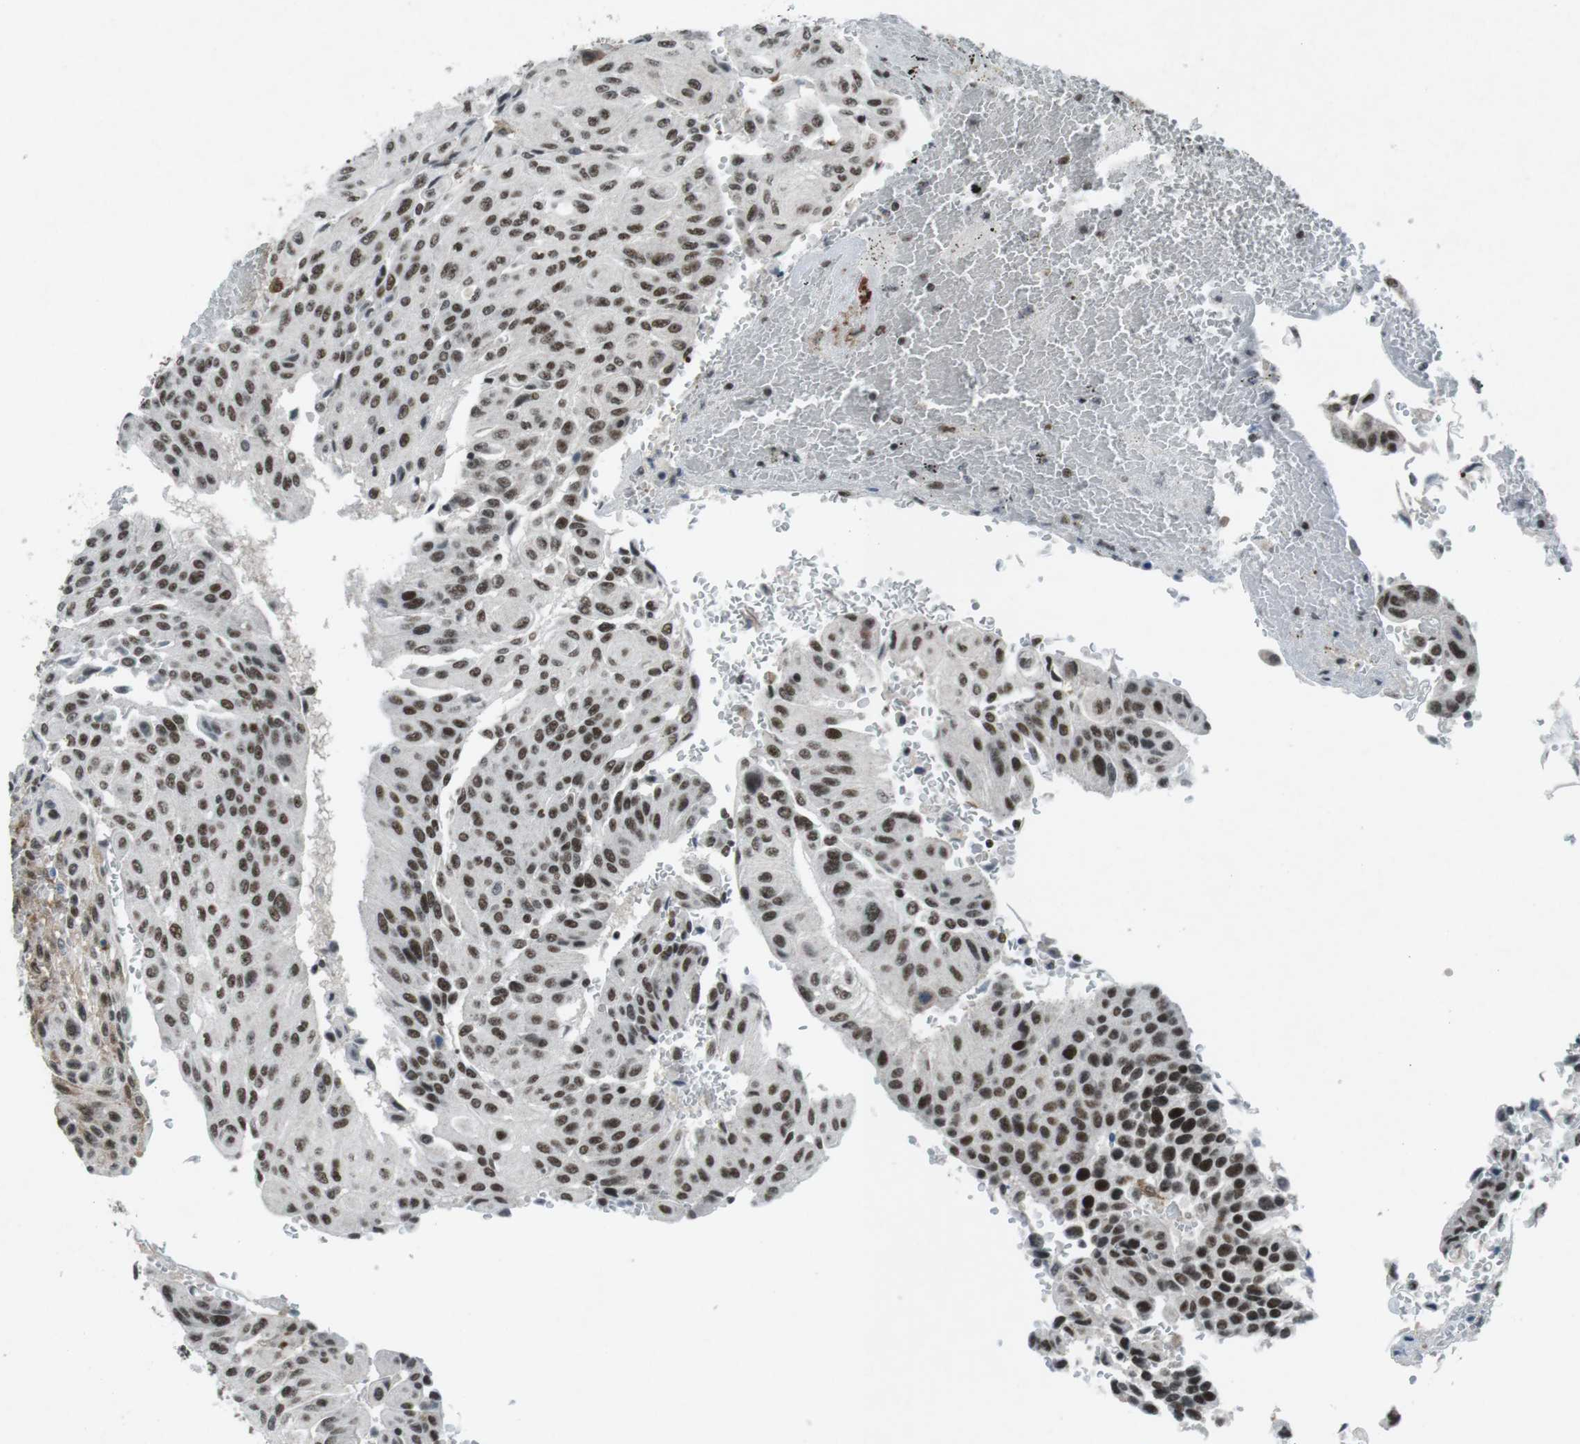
{"staining": {"intensity": "strong", "quantity": ">75%", "location": "nuclear"}, "tissue": "urothelial cancer", "cell_type": "Tumor cells", "image_type": "cancer", "snomed": [{"axis": "morphology", "description": "Urothelial carcinoma, High grade"}, {"axis": "topography", "description": "Urinary bladder"}], "caption": "An immunohistochemistry (IHC) image of tumor tissue is shown. Protein staining in brown shows strong nuclear positivity in urothelial carcinoma (high-grade) within tumor cells.", "gene": "TAF1", "patient": {"sex": "male", "age": 66}}